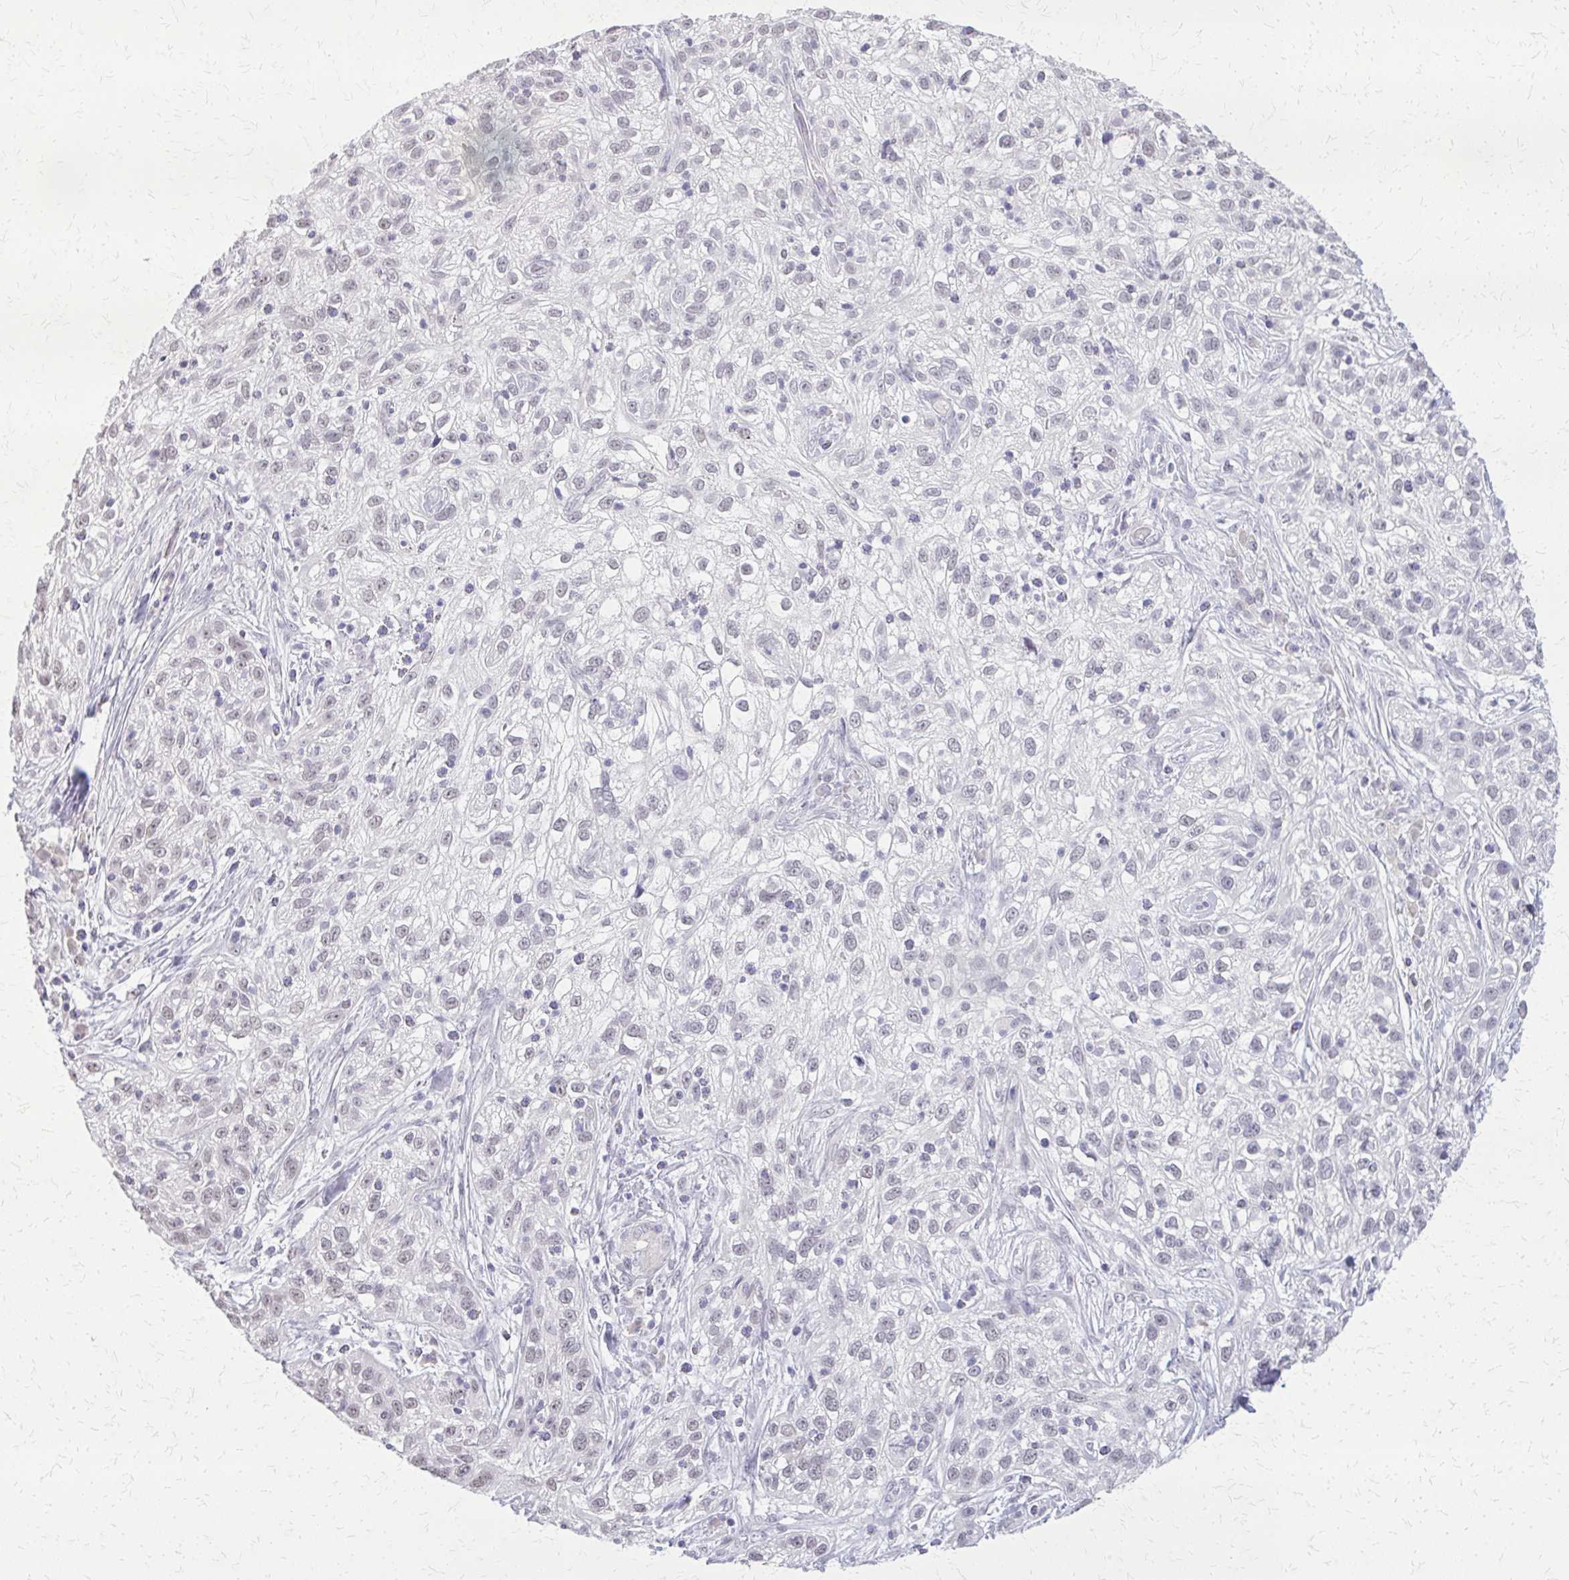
{"staining": {"intensity": "negative", "quantity": "none", "location": "none"}, "tissue": "skin cancer", "cell_type": "Tumor cells", "image_type": "cancer", "snomed": [{"axis": "morphology", "description": "Squamous cell carcinoma, NOS"}, {"axis": "topography", "description": "Skin"}], "caption": "A micrograph of human squamous cell carcinoma (skin) is negative for staining in tumor cells.", "gene": "PLCB1", "patient": {"sex": "male", "age": 82}}